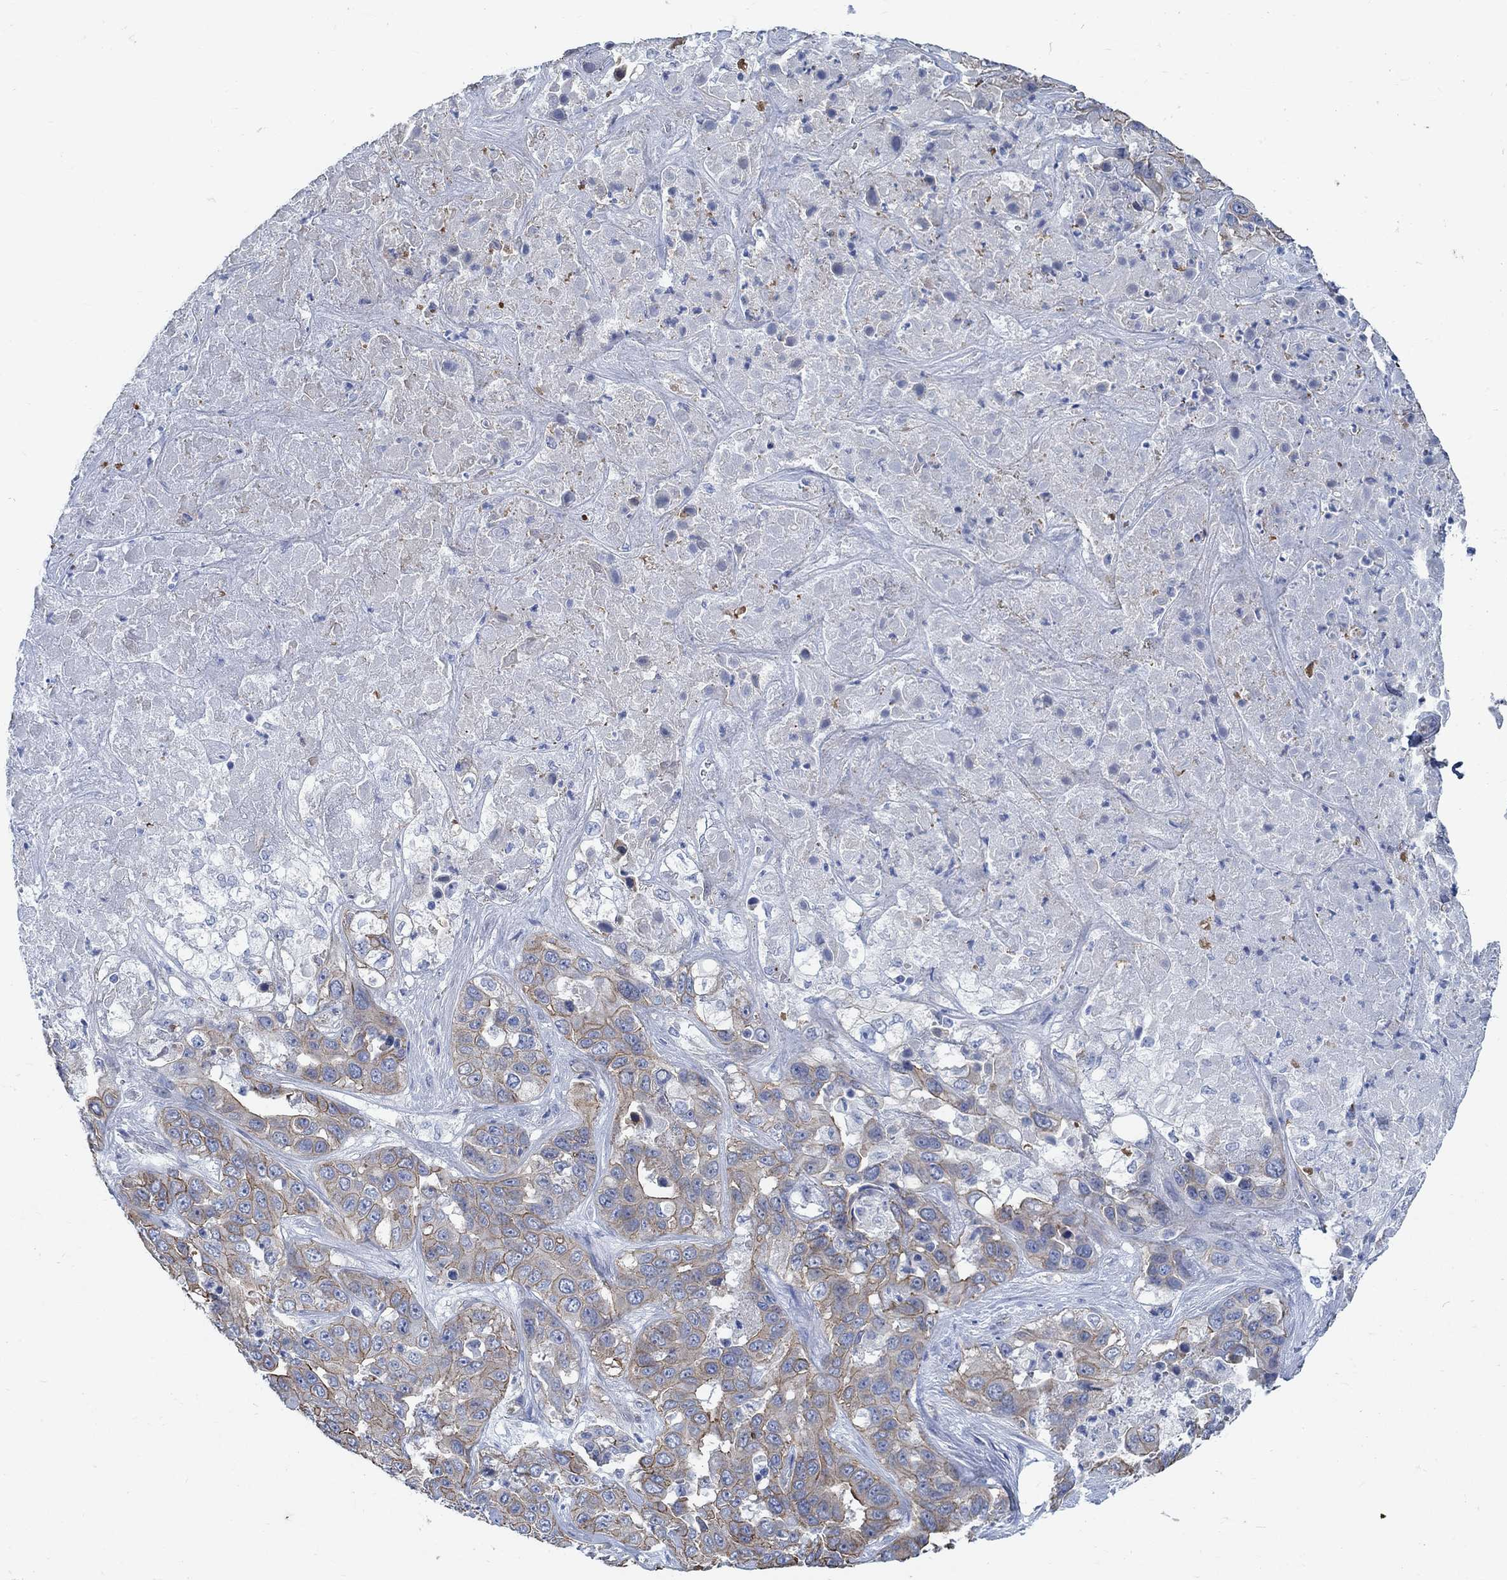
{"staining": {"intensity": "weak", "quantity": "25%-75%", "location": "cytoplasmic/membranous"}, "tissue": "liver cancer", "cell_type": "Tumor cells", "image_type": "cancer", "snomed": [{"axis": "morphology", "description": "Cholangiocarcinoma"}, {"axis": "topography", "description": "Liver"}], "caption": "Protein analysis of liver cancer (cholangiocarcinoma) tissue demonstrates weak cytoplasmic/membranous staining in about 25%-75% of tumor cells.", "gene": "TMEM198", "patient": {"sex": "female", "age": 52}}